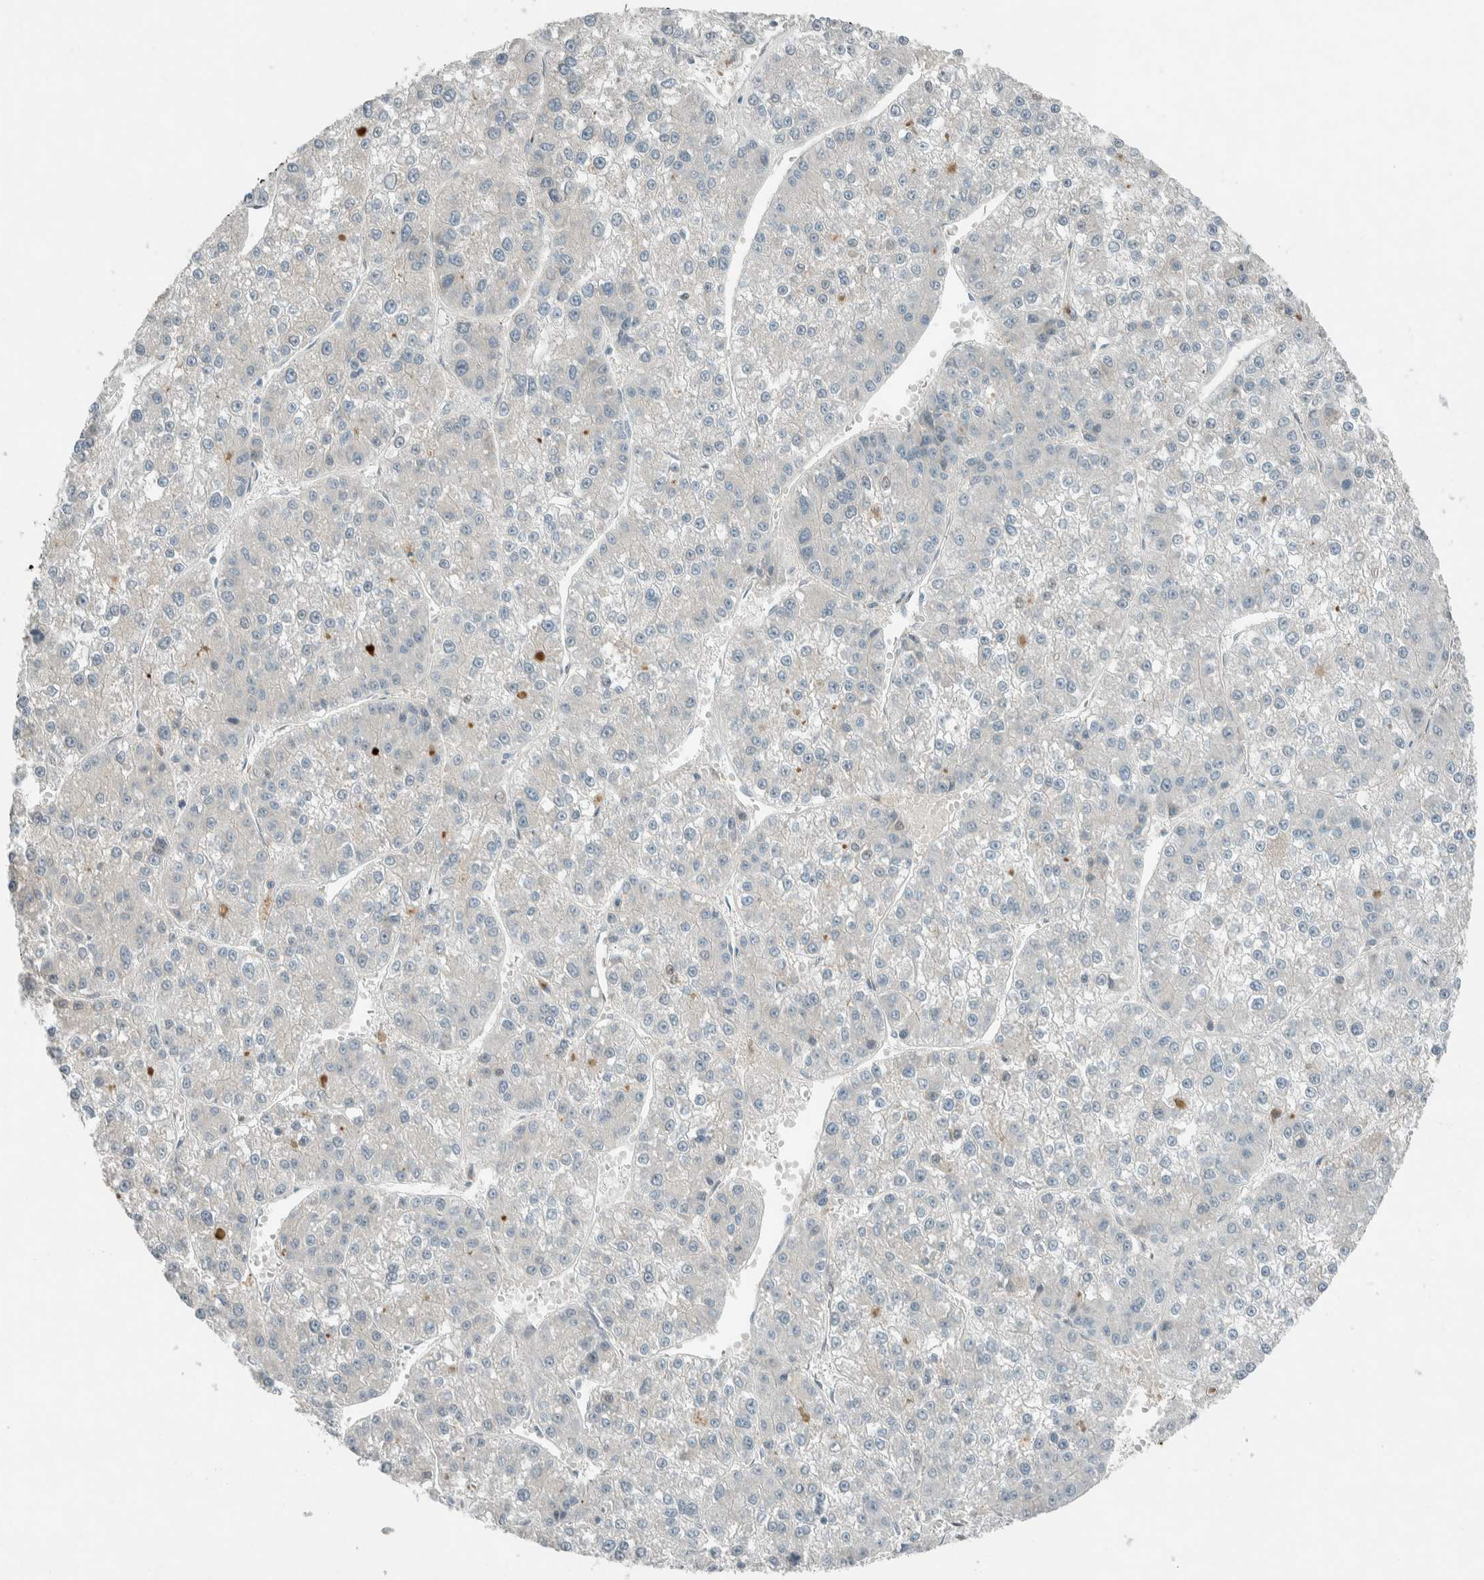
{"staining": {"intensity": "negative", "quantity": "none", "location": "none"}, "tissue": "liver cancer", "cell_type": "Tumor cells", "image_type": "cancer", "snomed": [{"axis": "morphology", "description": "Carcinoma, Hepatocellular, NOS"}, {"axis": "topography", "description": "Liver"}], "caption": "The micrograph reveals no significant positivity in tumor cells of liver cancer (hepatocellular carcinoma).", "gene": "CERCAM", "patient": {"sex": "female", "age": 73}}